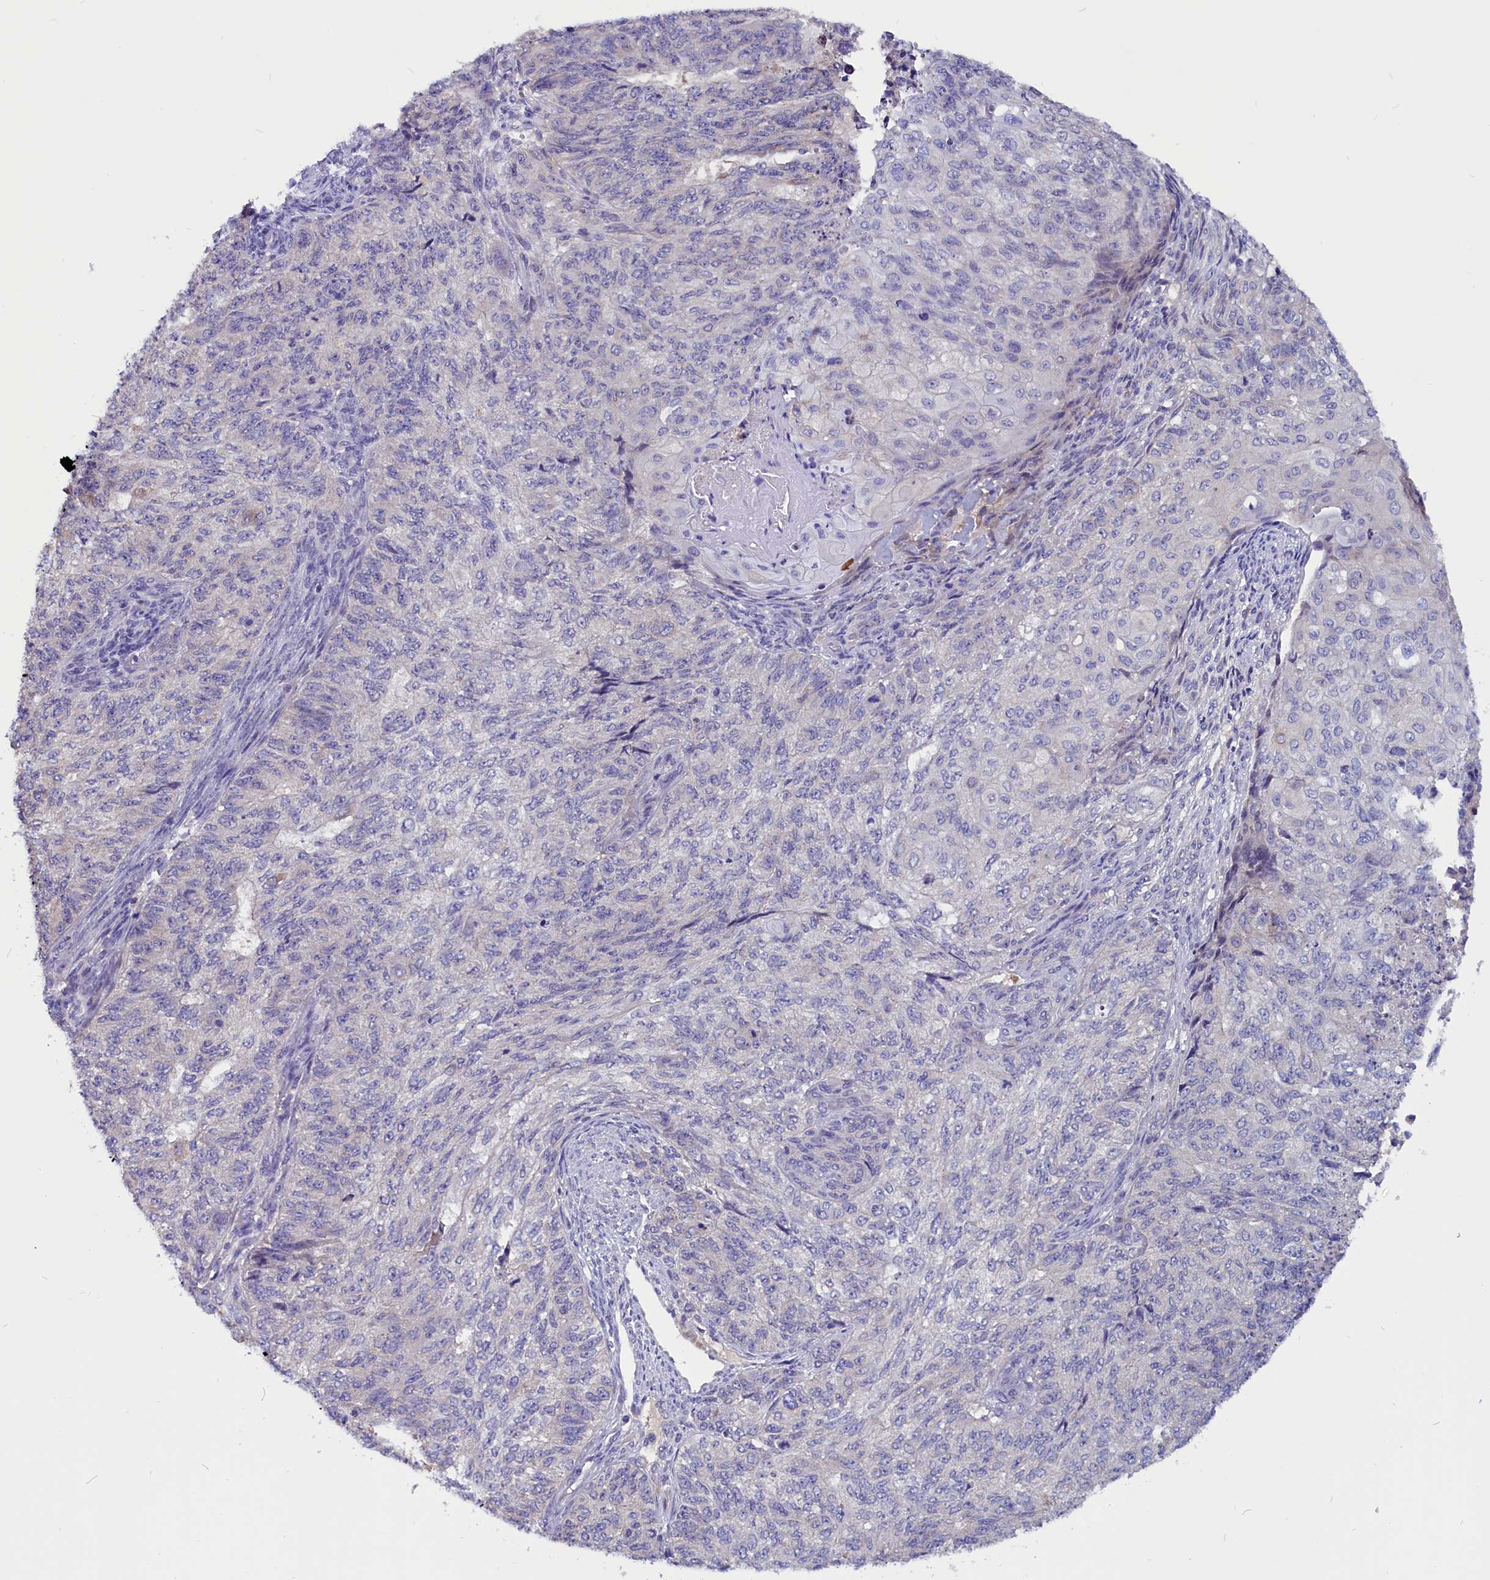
{"staining": {"intensity": "negative", "quantity": "none", "location": "none"}, "tissue": "endometrial cancer", "cell_type": "Tumor cells", "image_type": "cancer", "snomed": [{"axis": "morphology", "description": "Adenocarcinoma, NOS"}, {"axis": "topography", "description": "Endometrium"}], "caption": "A high-resolution micrograph shows IHC staining of endometrial adenocarcinoma, which exhibits no significant positivity in tumor cells. The staining is performed using DAB brown chromogen with nuclei counter-stained in using hematoxylin.", "gene": "CCBE1", "patient": {"sex": "female", "age": 32}}